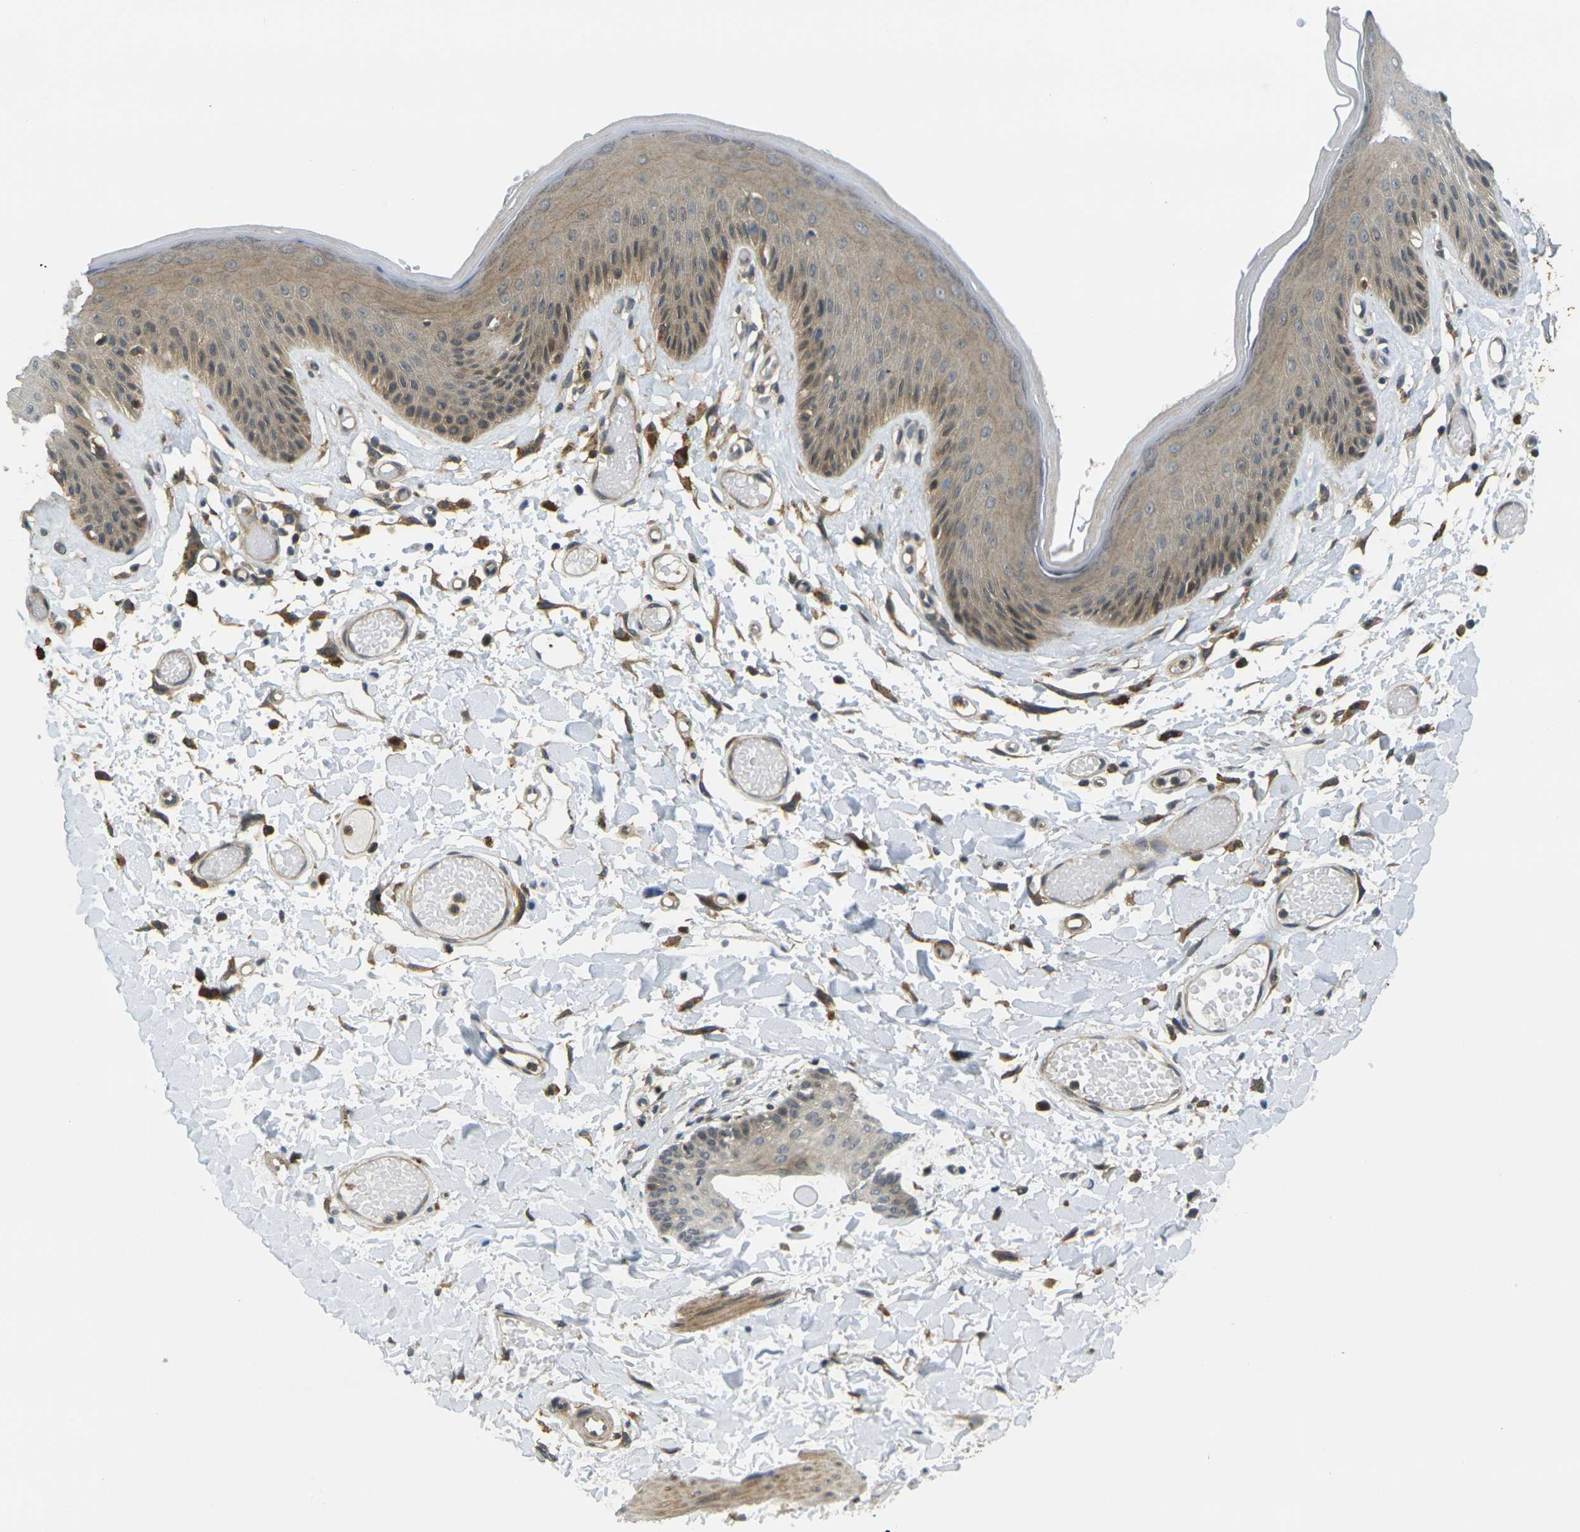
{"staining": {"intensity": "weak", "quantity": "25%-75%", "location": "cytoplasmic/membranous"}, "tissue": "skin", "cell_type": "Epidermal cells", "image_type": "normal", "snomed": [{"axis": "morphology", "description": "Normal tissue, NOS"}, {"axis": "topography", "description": "Vulva"}], "caption": "This photomicrograph shows benign skin stained with immunohistochemistry to label a protein in brown. The cytoplasmic/membranous of epidermal cells show weak positivity for the protein. Nuclei are counter-stained blue.", "gene": "KCTD10", "patient": {"sex": "female", "age": 73}}